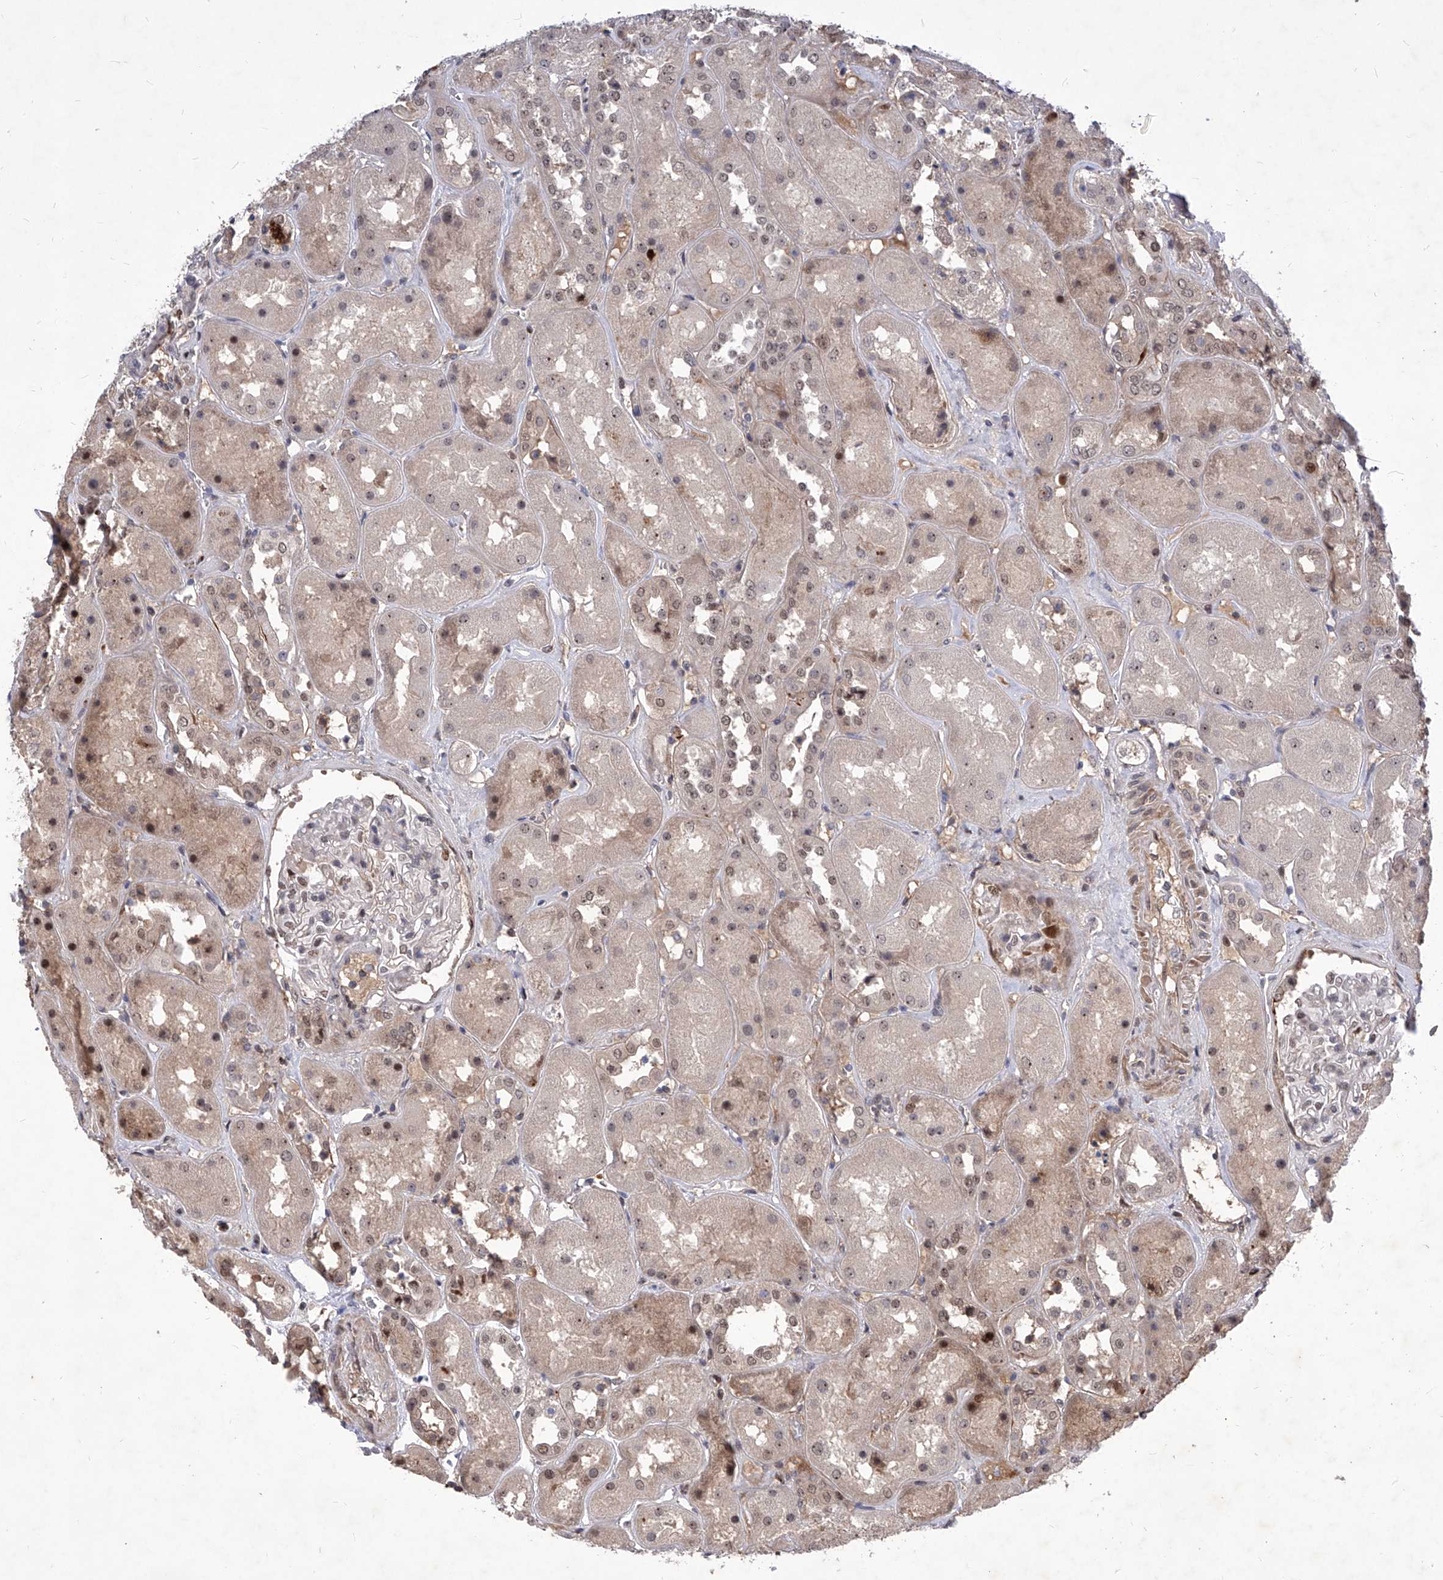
{"staining": {"intensity": "moderate", "quantity": "<25%", "location": "nuclear"}, "tissue": "kidney", "cell_type": "Cells in glomeruli", "image_type": "normal", "snomed": [{"axis": "morphology", "description": "Normal tissue, NOS"}, {"axis": "topography", "description": "Kidney"}], "caption": "Kidney stained for a protein demonstrates moderate nuclear positivity in cells in glomeruli. (DAB (3,3'-diaminobenzidine) IHC with brightfield microscopy, high magnification).", "gene": "LGR4", "patient": {"sex": "male", "age": 70}}